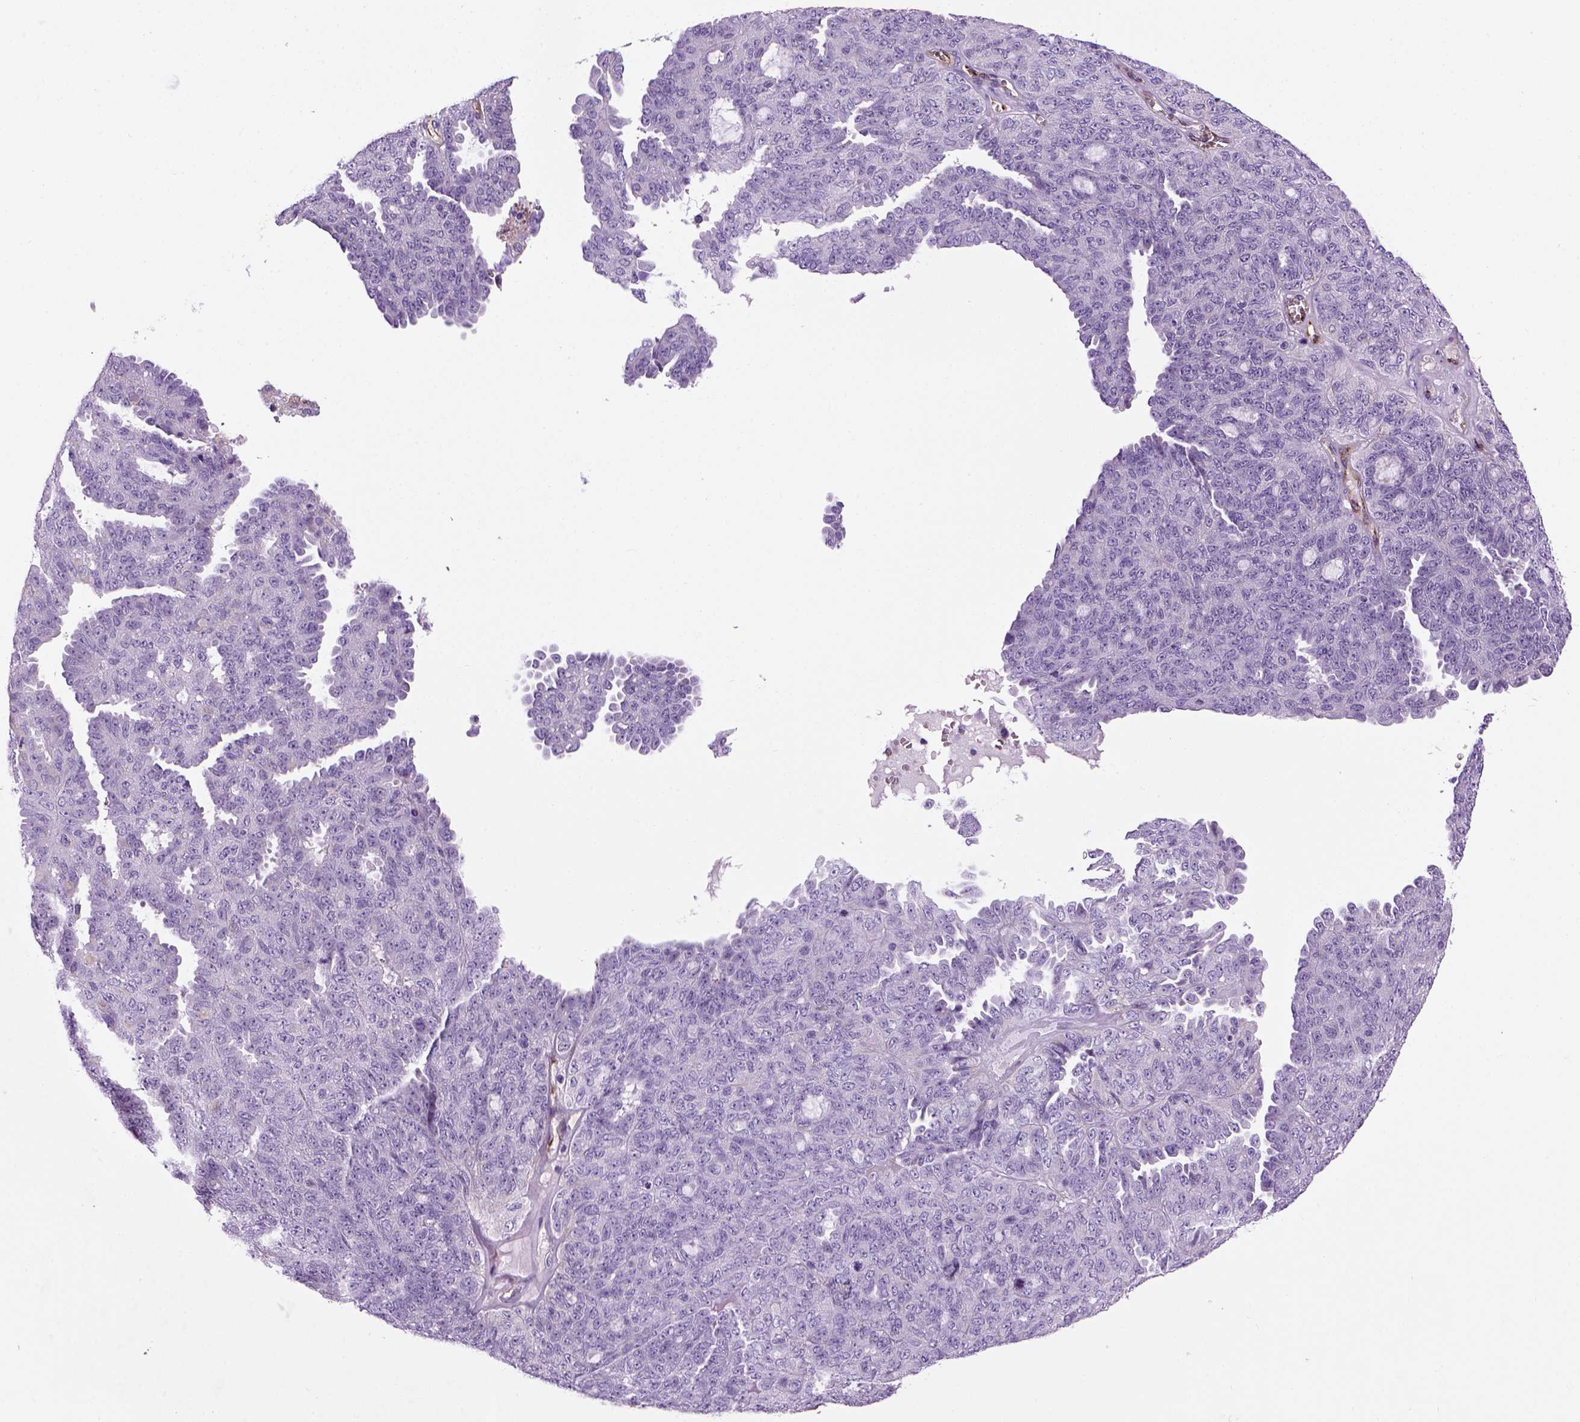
{"staining": {"intensity": "negative", "quantity": "none", "location": "none"}, "tissue": "ovarian cancer", "cell_type": "Tumor cells", "image_type": "cancer", "snomed": [{"axis": "morphology", "description": "Cystadenocarcinoma, serous, NOS"}, {"axis": "topography", "description": "Ovary"}], "caption": "This is an immunohistochemistry image of human ovarian serous cystadenocarcinoma. There is no positivity in tumor cells.", "gene": "VWF", "patient": {"sex": "female", "age": 71}}